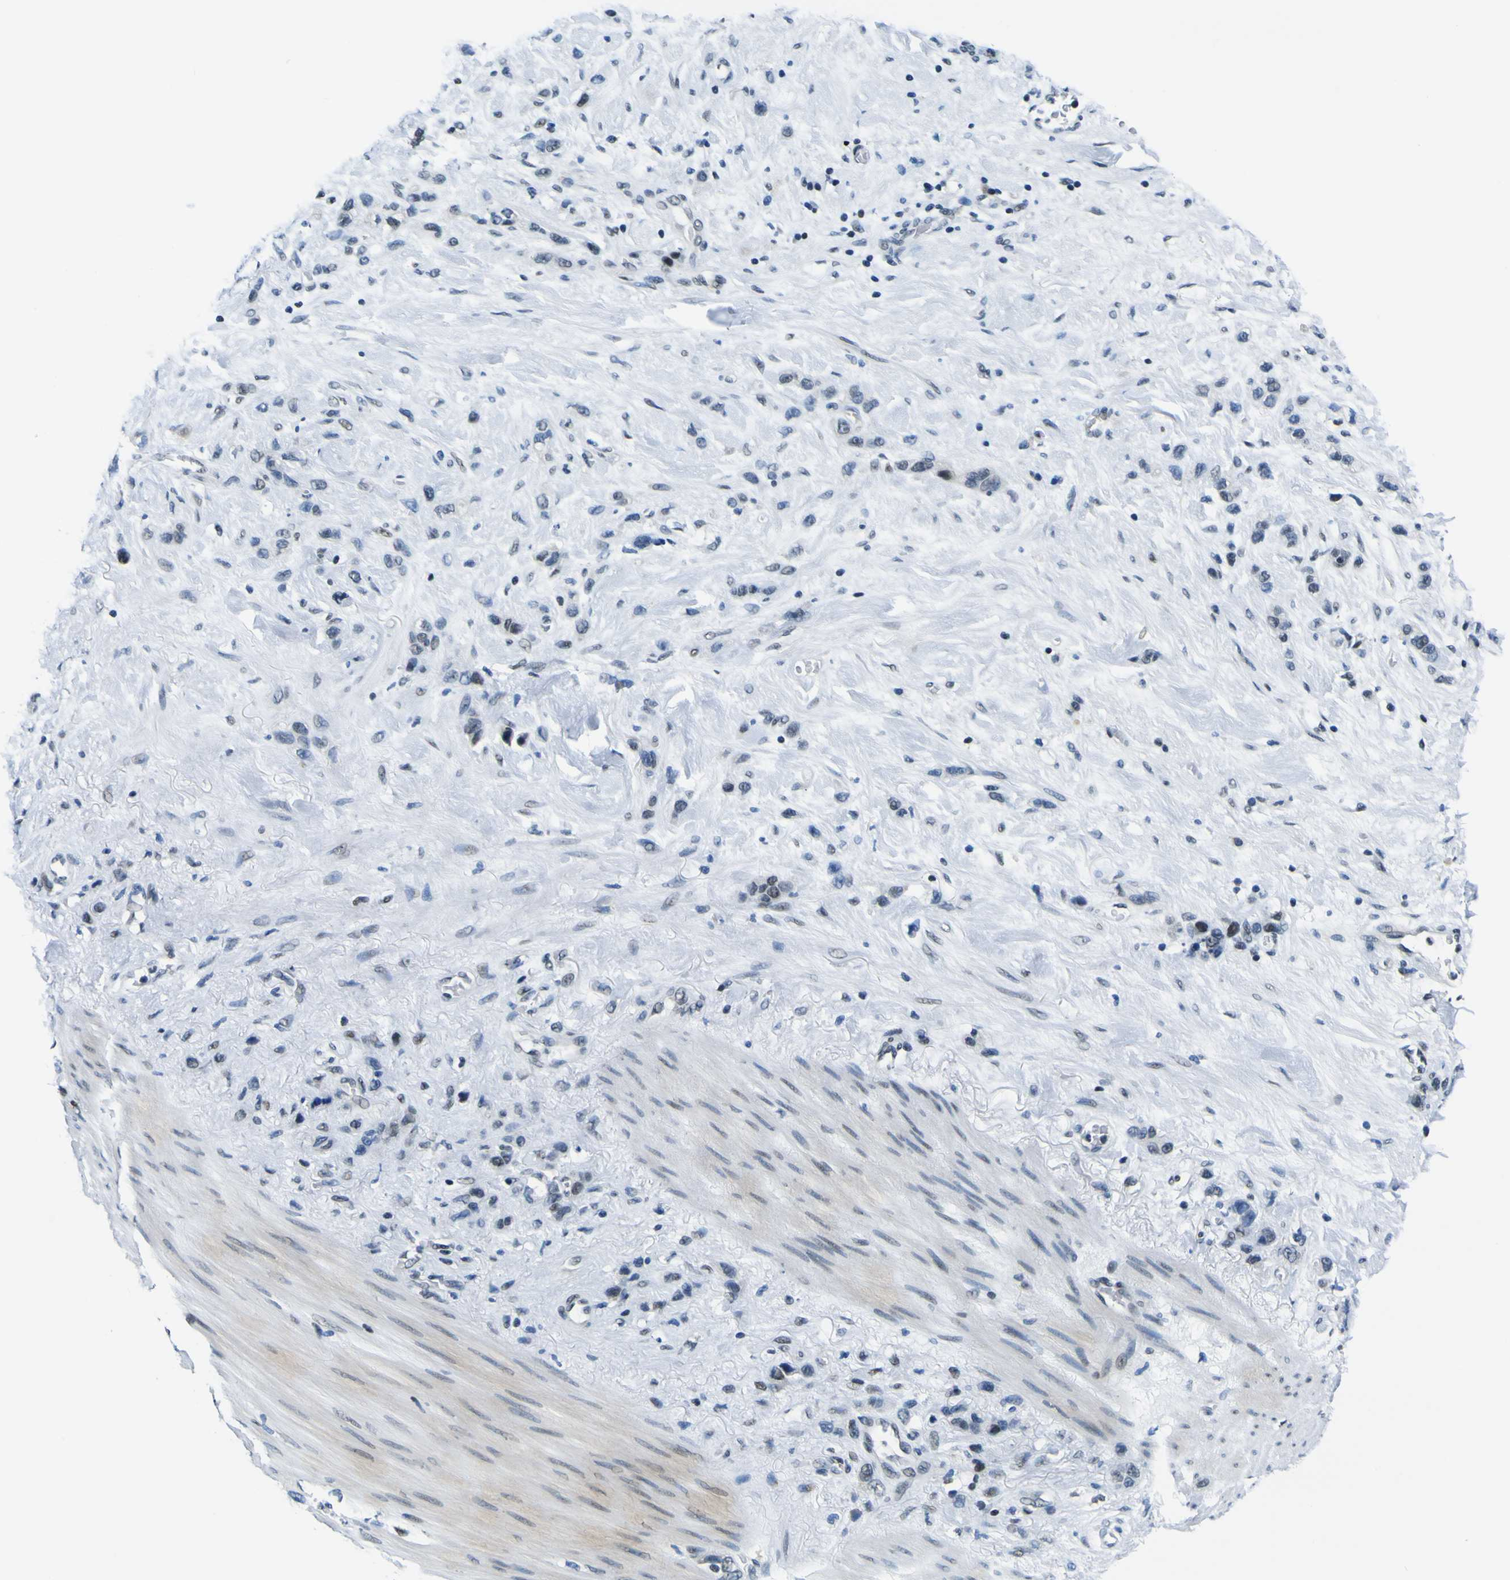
{"staining": {"intensity": "weak", "quantity": "<25%", "location": "nuclear"}, "tissue": "stomach cancer", "cell_type": "Tumor cells", "image_type": "cancer", "snomed": [{"axis": "morphology", "description": "Adenocarcinoma, NOS"}, {"axis": "morphology", "description": "Adenocarcinoma, High grade"}, {"axis": "topography", "description": "Stomach, upper"}, {"axis": "topography", "description": "Stomach, lower"}], "caption": "A high-resolution histopathology image shows IHC staining of stomach adenocarcinoma, which exhibits no significant staining in tumor cells. Nuclei are stained in blue.", "gene": "SP1", "patient": {"sex": "female", "age": 65}}